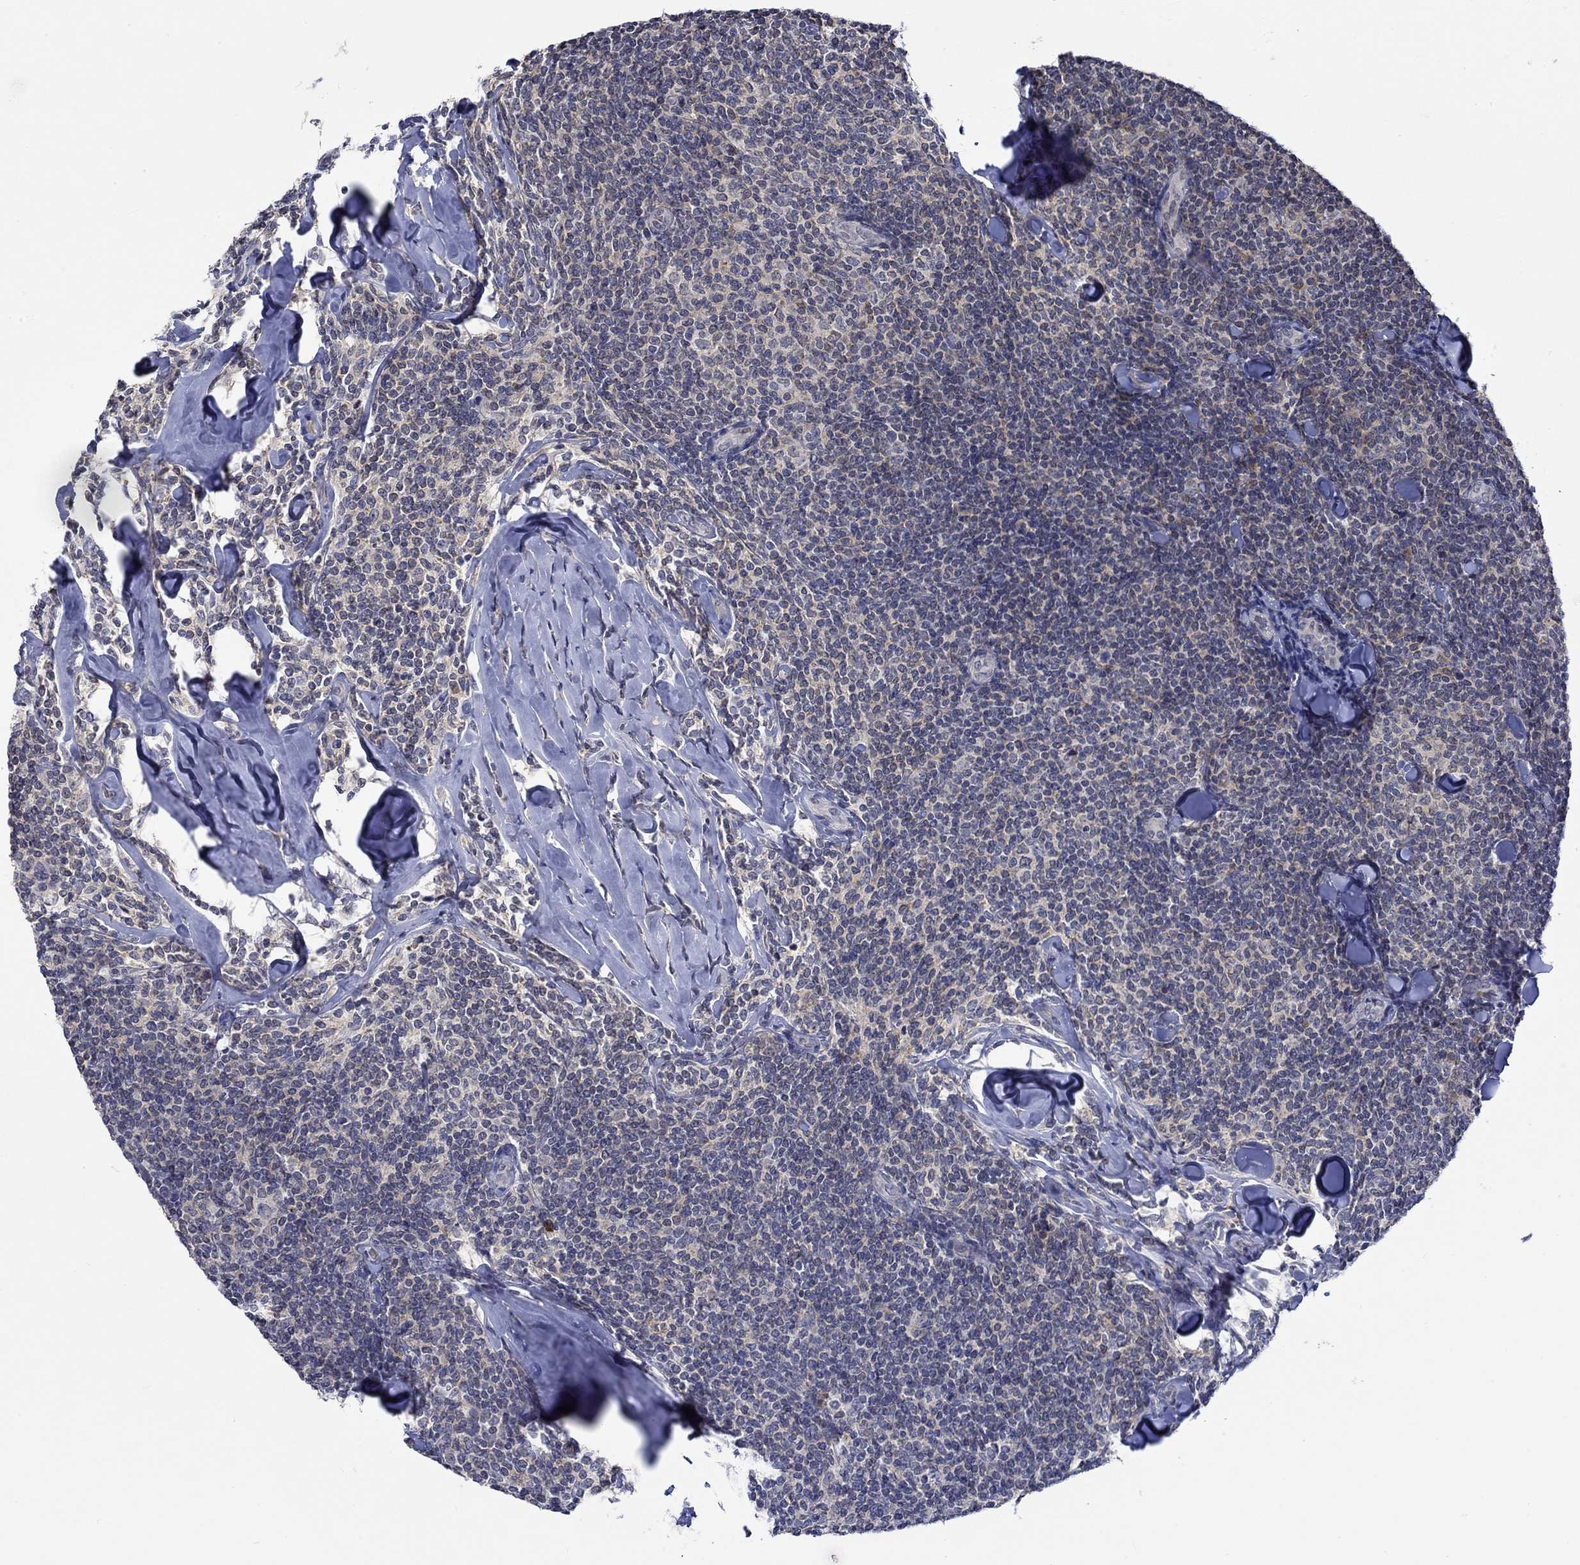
{"staining": {"intensity": "negative", "quantity": "none", "location": "none"}, "tissue": "lymphoma", "cell_type": "Tumor cells", "image_type": "cancer", "snomed": [{"axis": "morphology", "description": "Malignant lymphoma, non-Hodgkin's type, Low grade"}, {"axis": "topography", "description": "Lymph node"}], "caption": "Photomicrograph shows no protein staining in tumor cells of low-grade malignant lymphoma, non-Hodgkin's type tissue. Nuclei are stained in blue.", "gene": "WASF1", "patient": {"sex": "female", "age": 56}}